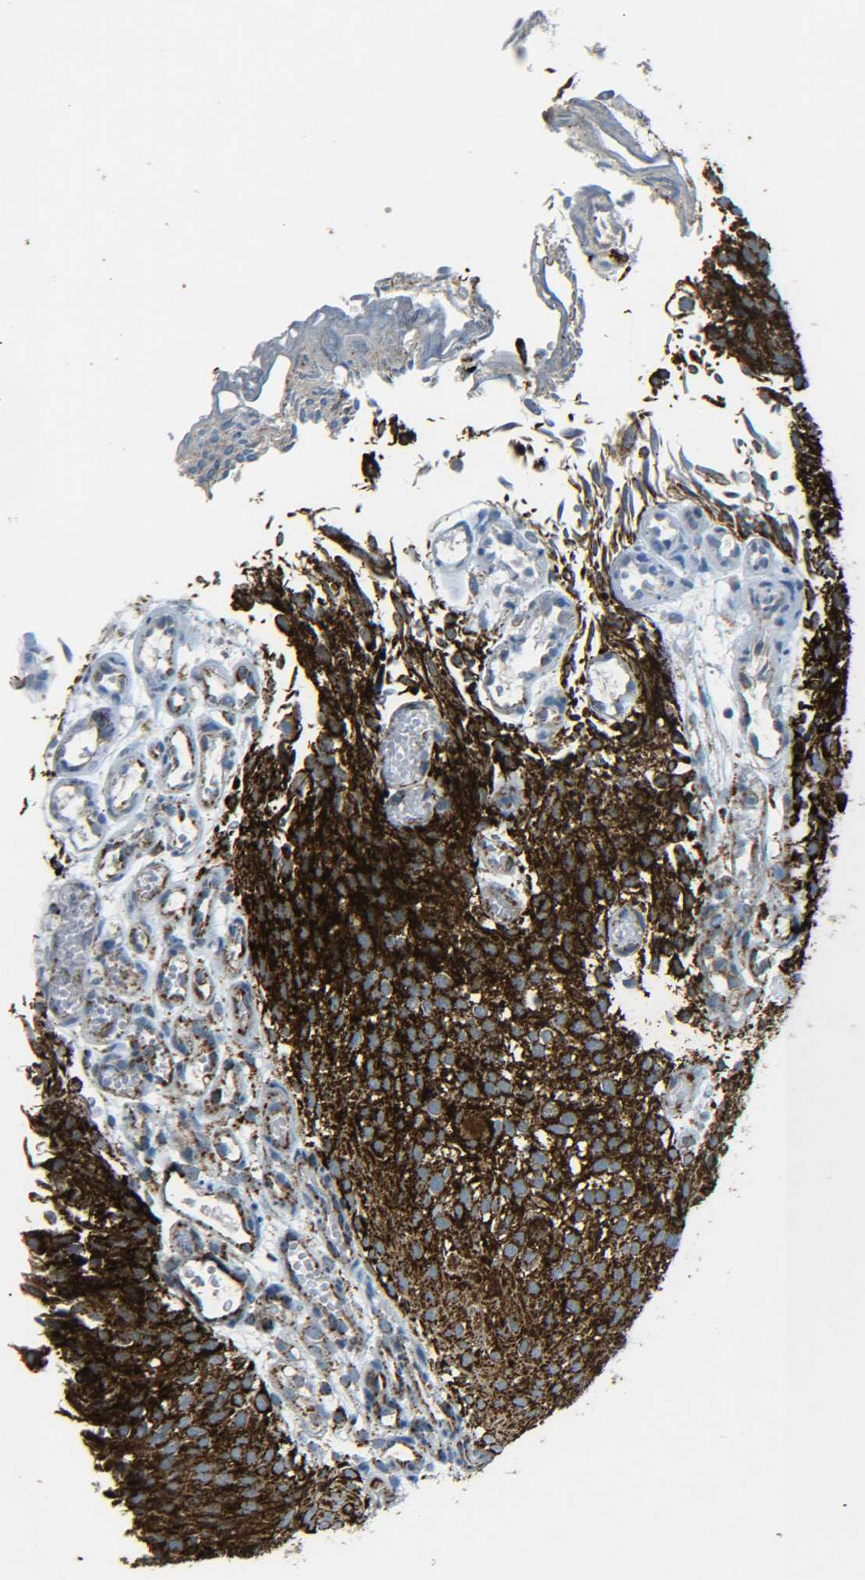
{"staining": {"intensity": "strong", "quantity": ">75%", "location": "cytoplasmic/membranous"}, "tissue": "urothelial cancer", "cell_type": "Tumor cells", "image_type": "cancer", "snomed": [{"axis": "morphology", "description": "Urothelial carcinoma, Low grade"}, {"axis": "topography", "description": "Urinary bladder"}], "caption": "The immunohistochemical stain shows strong cytoplasmic/membranous expression in tumor cells of low-grade urothelial carcinoma tissue.", "gene": "CYB5R1", "patient": {"sex": "male", "age": 78}}